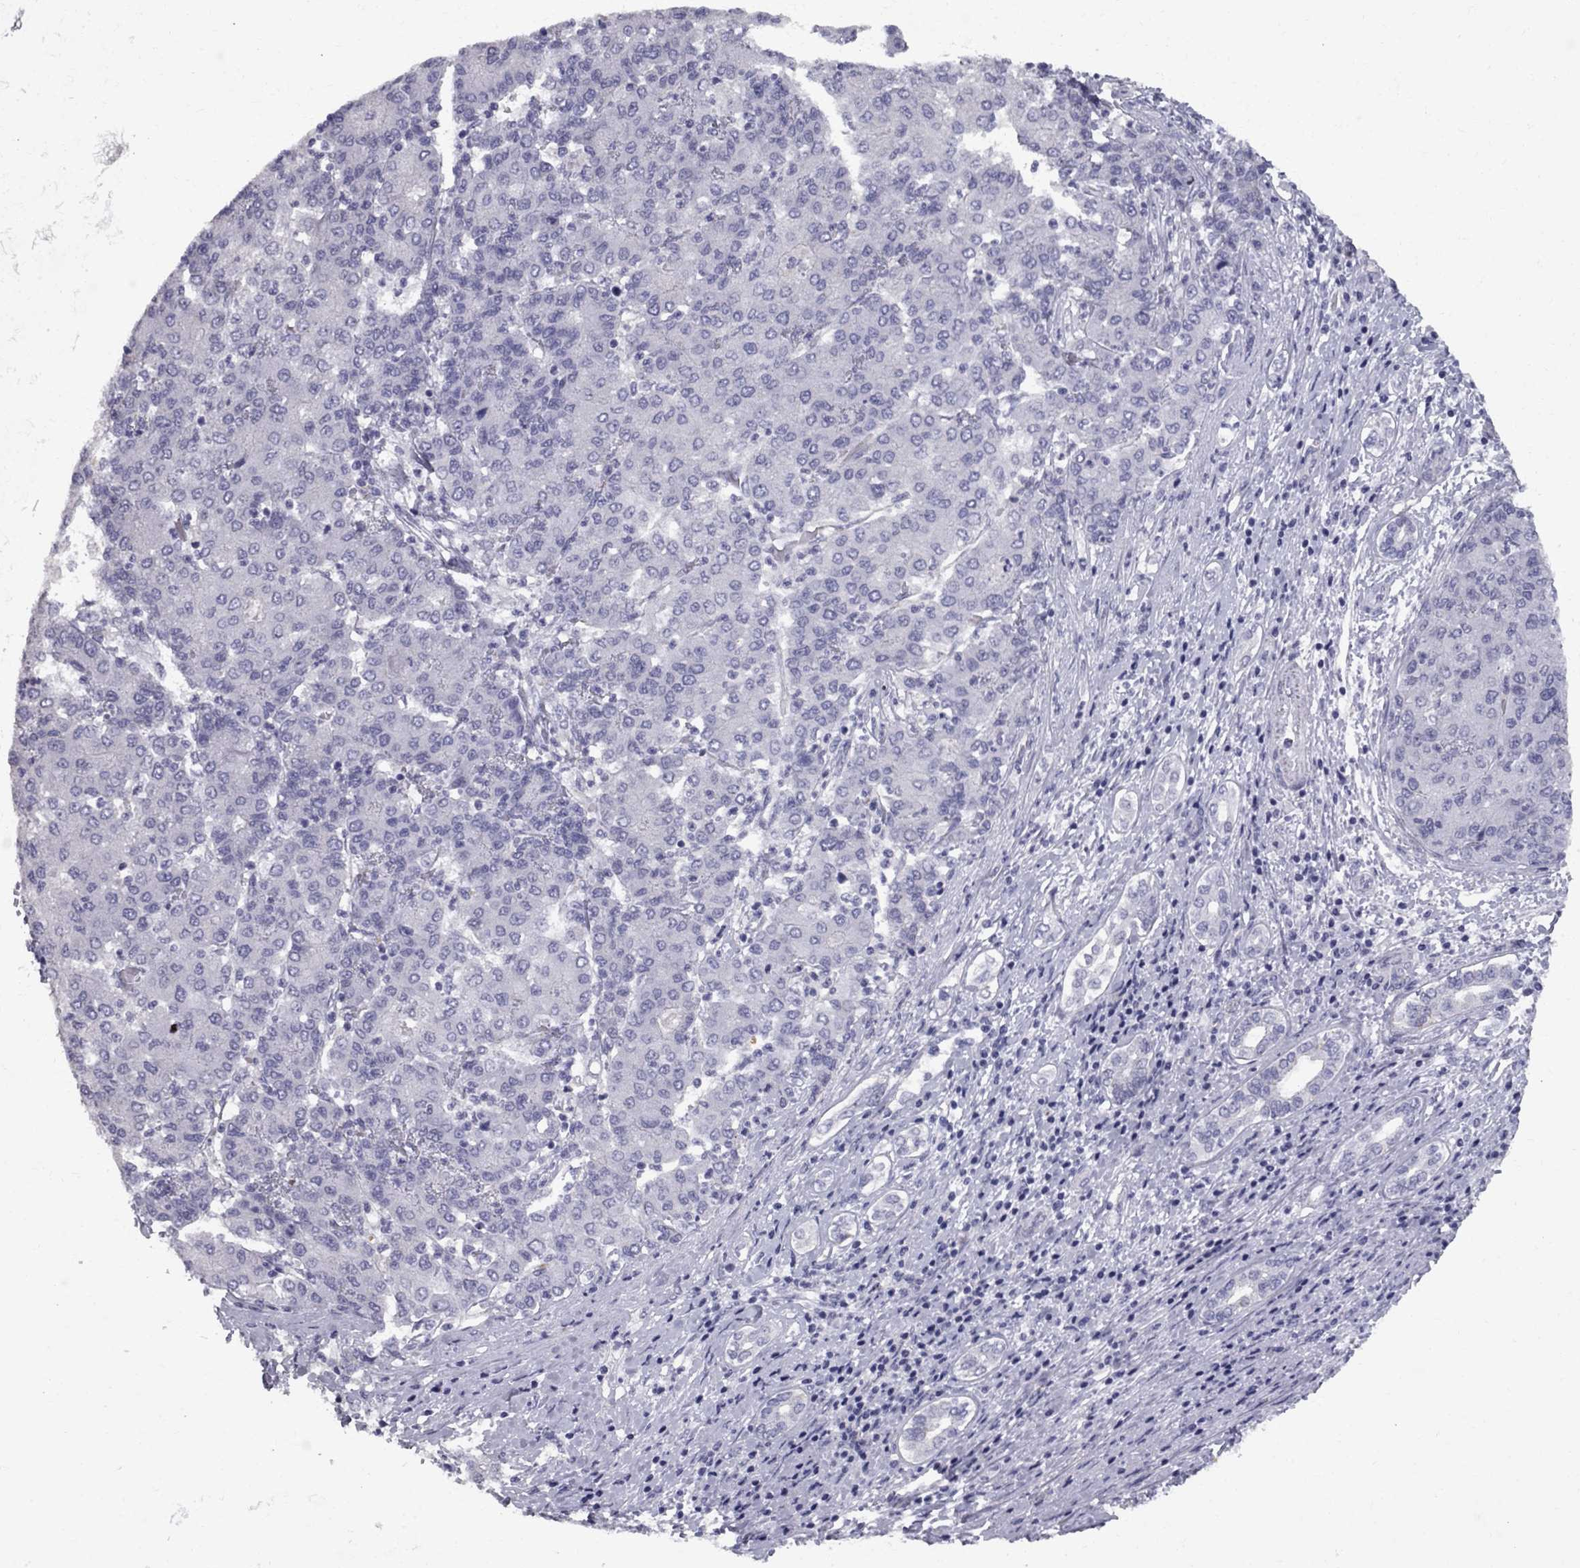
{"staining": {"intensity": "negative", "quantity": "none", "location": "none"}, "tissue": "liver cancer", "cell_type": "Tumor cells", "image_type": "cancer", "snomed": [{"axis": "morphology", "description": "Carcinoma, Hepatocellular, NOS"}, {"axis": "topography", "description": "Liver"}], "caption": "The image reveals no significant staining in tumor cells of liver hepatocellular carcinoma.", "gene": "CLIC6", "patient": {"sex": "male", "age": 65}}